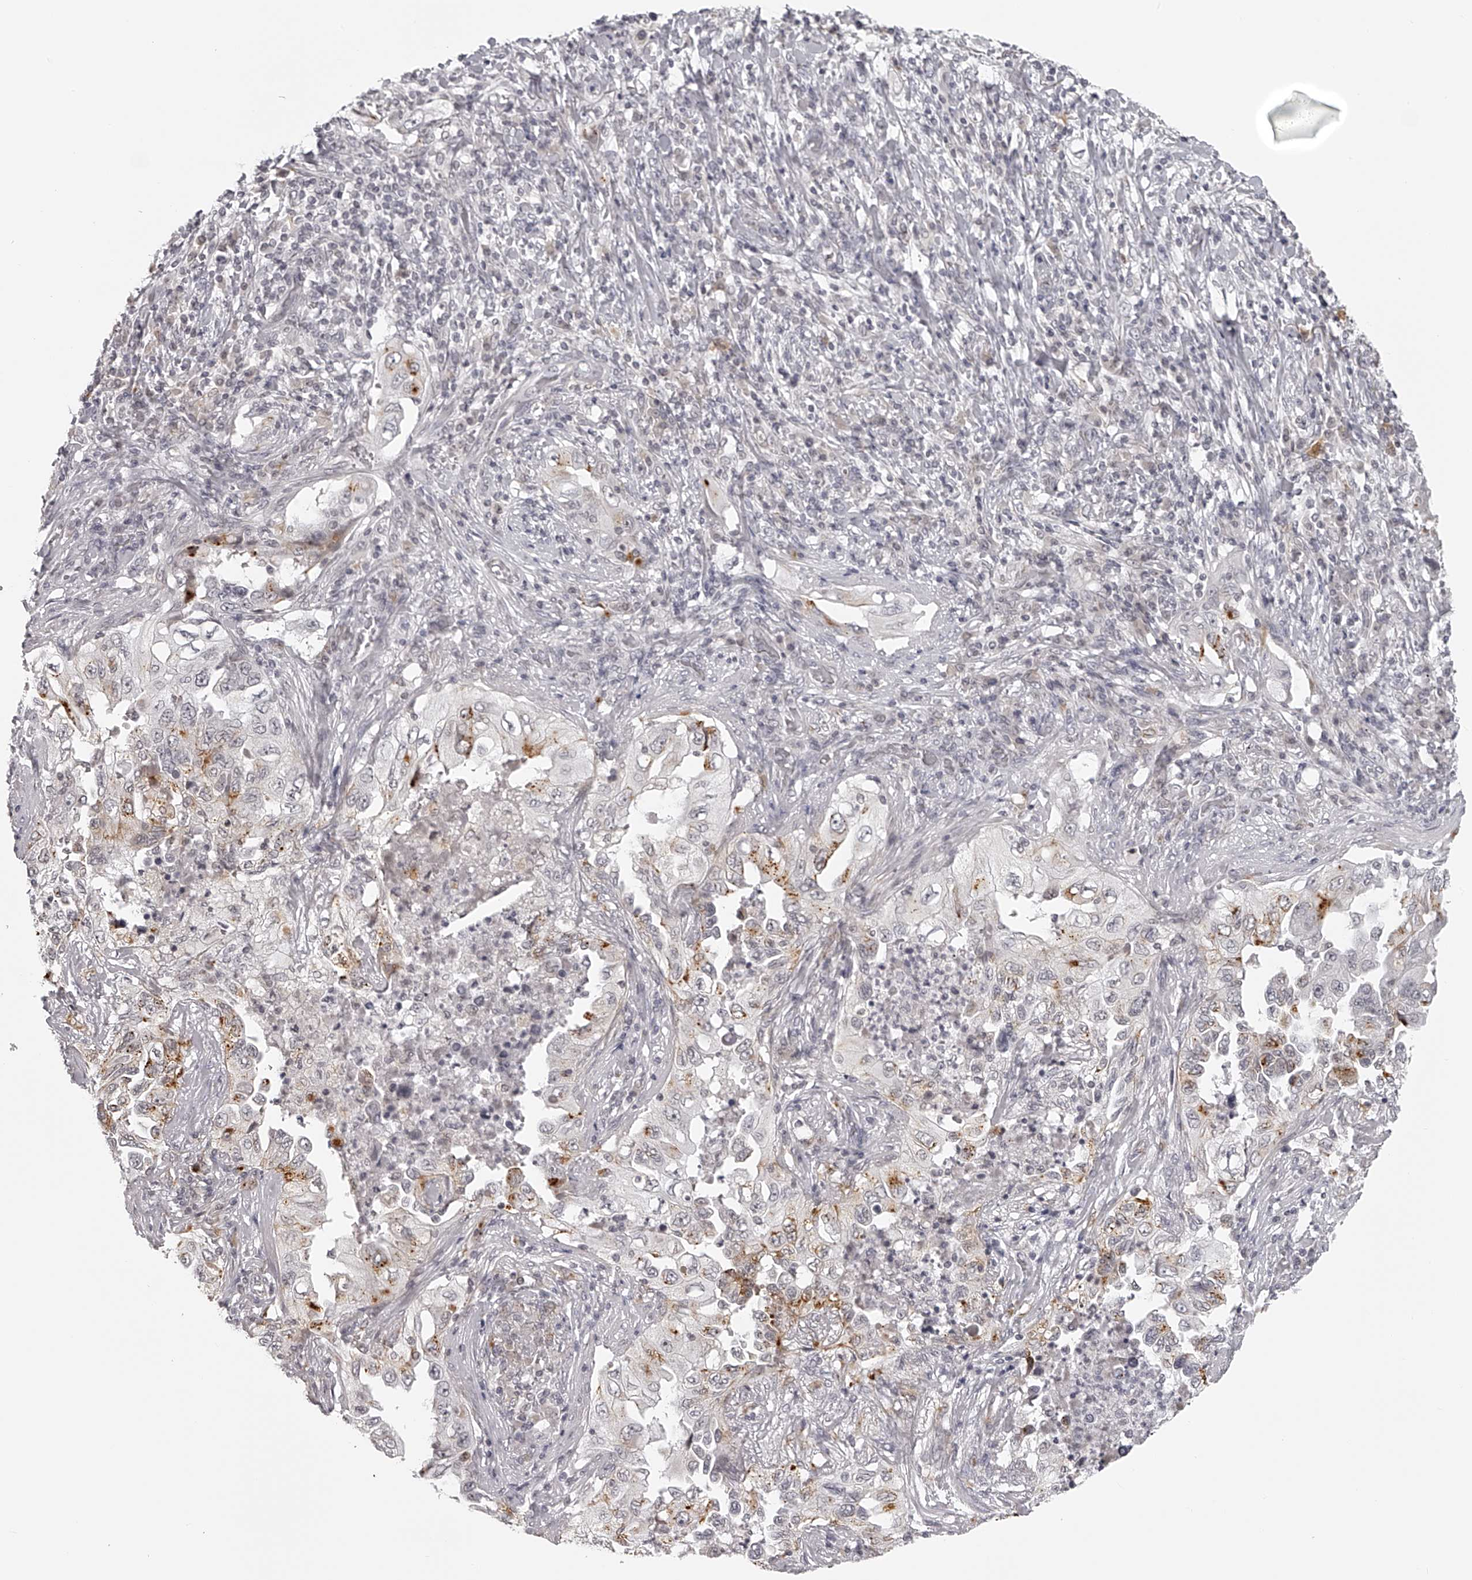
{"staining": {"intensity": "moderate", "quantity": "<25%", "location": "cytoplasmic/membranous"}, "tissue": "lung cancer", "cell_type": "Tumor cells", "image_type": "cancer", "snomed": [{"axis": "morphology", "description": "Adenocarcinoma, NOS"}, {"axis": "topography", "description": "Lung"}], "caption": "An image showing moderate cytoplasmic/membranous expression in approximately <25% of tumor cells in lung cancer, as visualized by brown immunohistochemical staining.", "gene": "RNF220", "patient": {"sex": "female", "age": 51}}